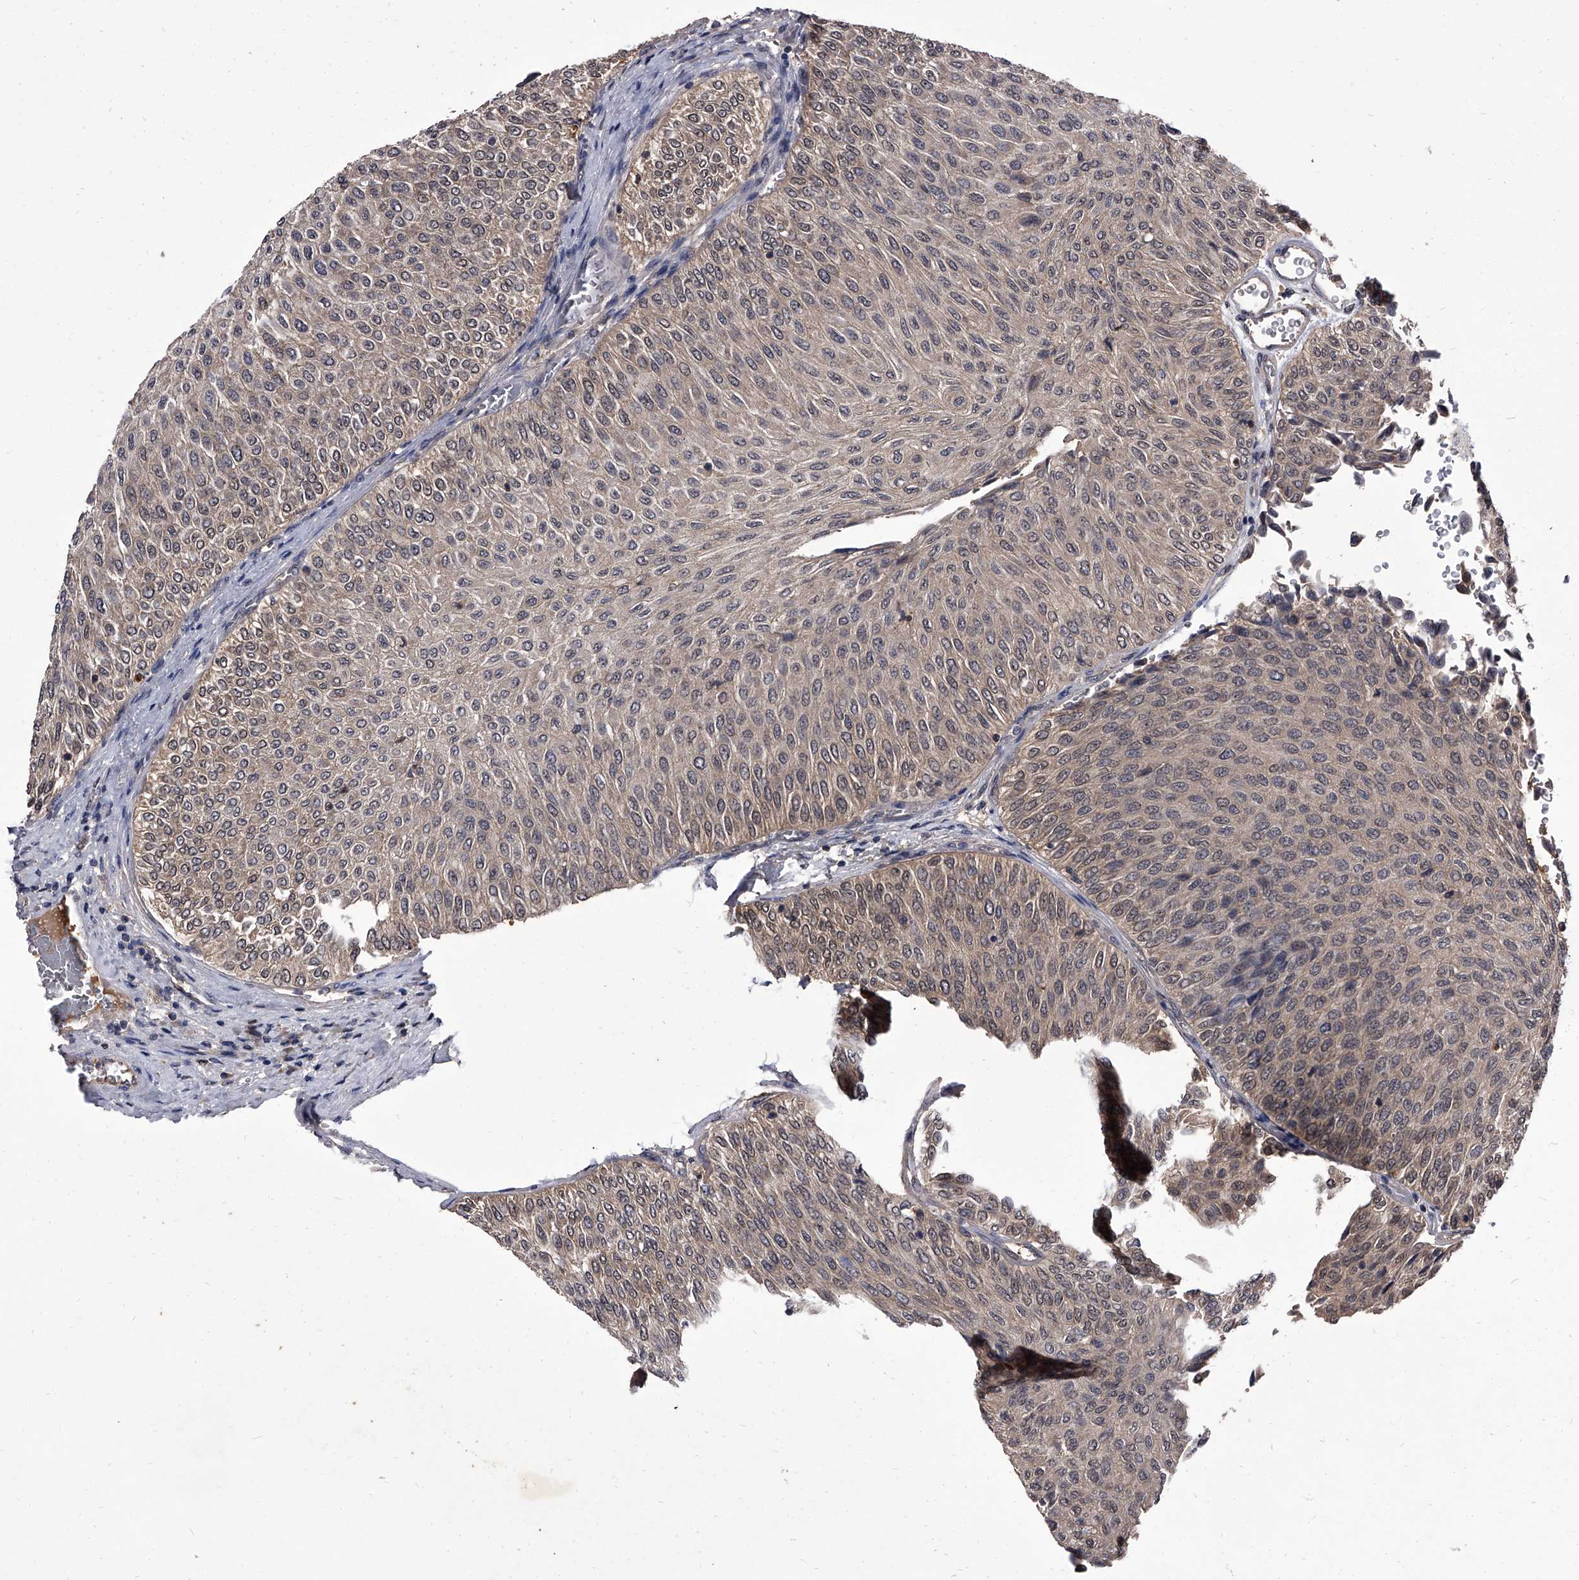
{"staining": {"intensity": "weak", "quantity": "<25%", "location": "cytoplasmic/membranous"}, "tissue": "urothelial cancer", "cell_type": "Tumor cells", "image_type": "cancer", "snomed": [{"axis": "morphology", "description": "Urothelial carcinoma, Low grade"}, {"axis": "topography", "description": "Urinary bladder"}], "caption": "Urothelial carcinoma (low-grade) stained for a protein using IHC reveals no staining tumor cells.", "gene": "SLC18B1", "patient": {"sex": "male", "age": 78}}